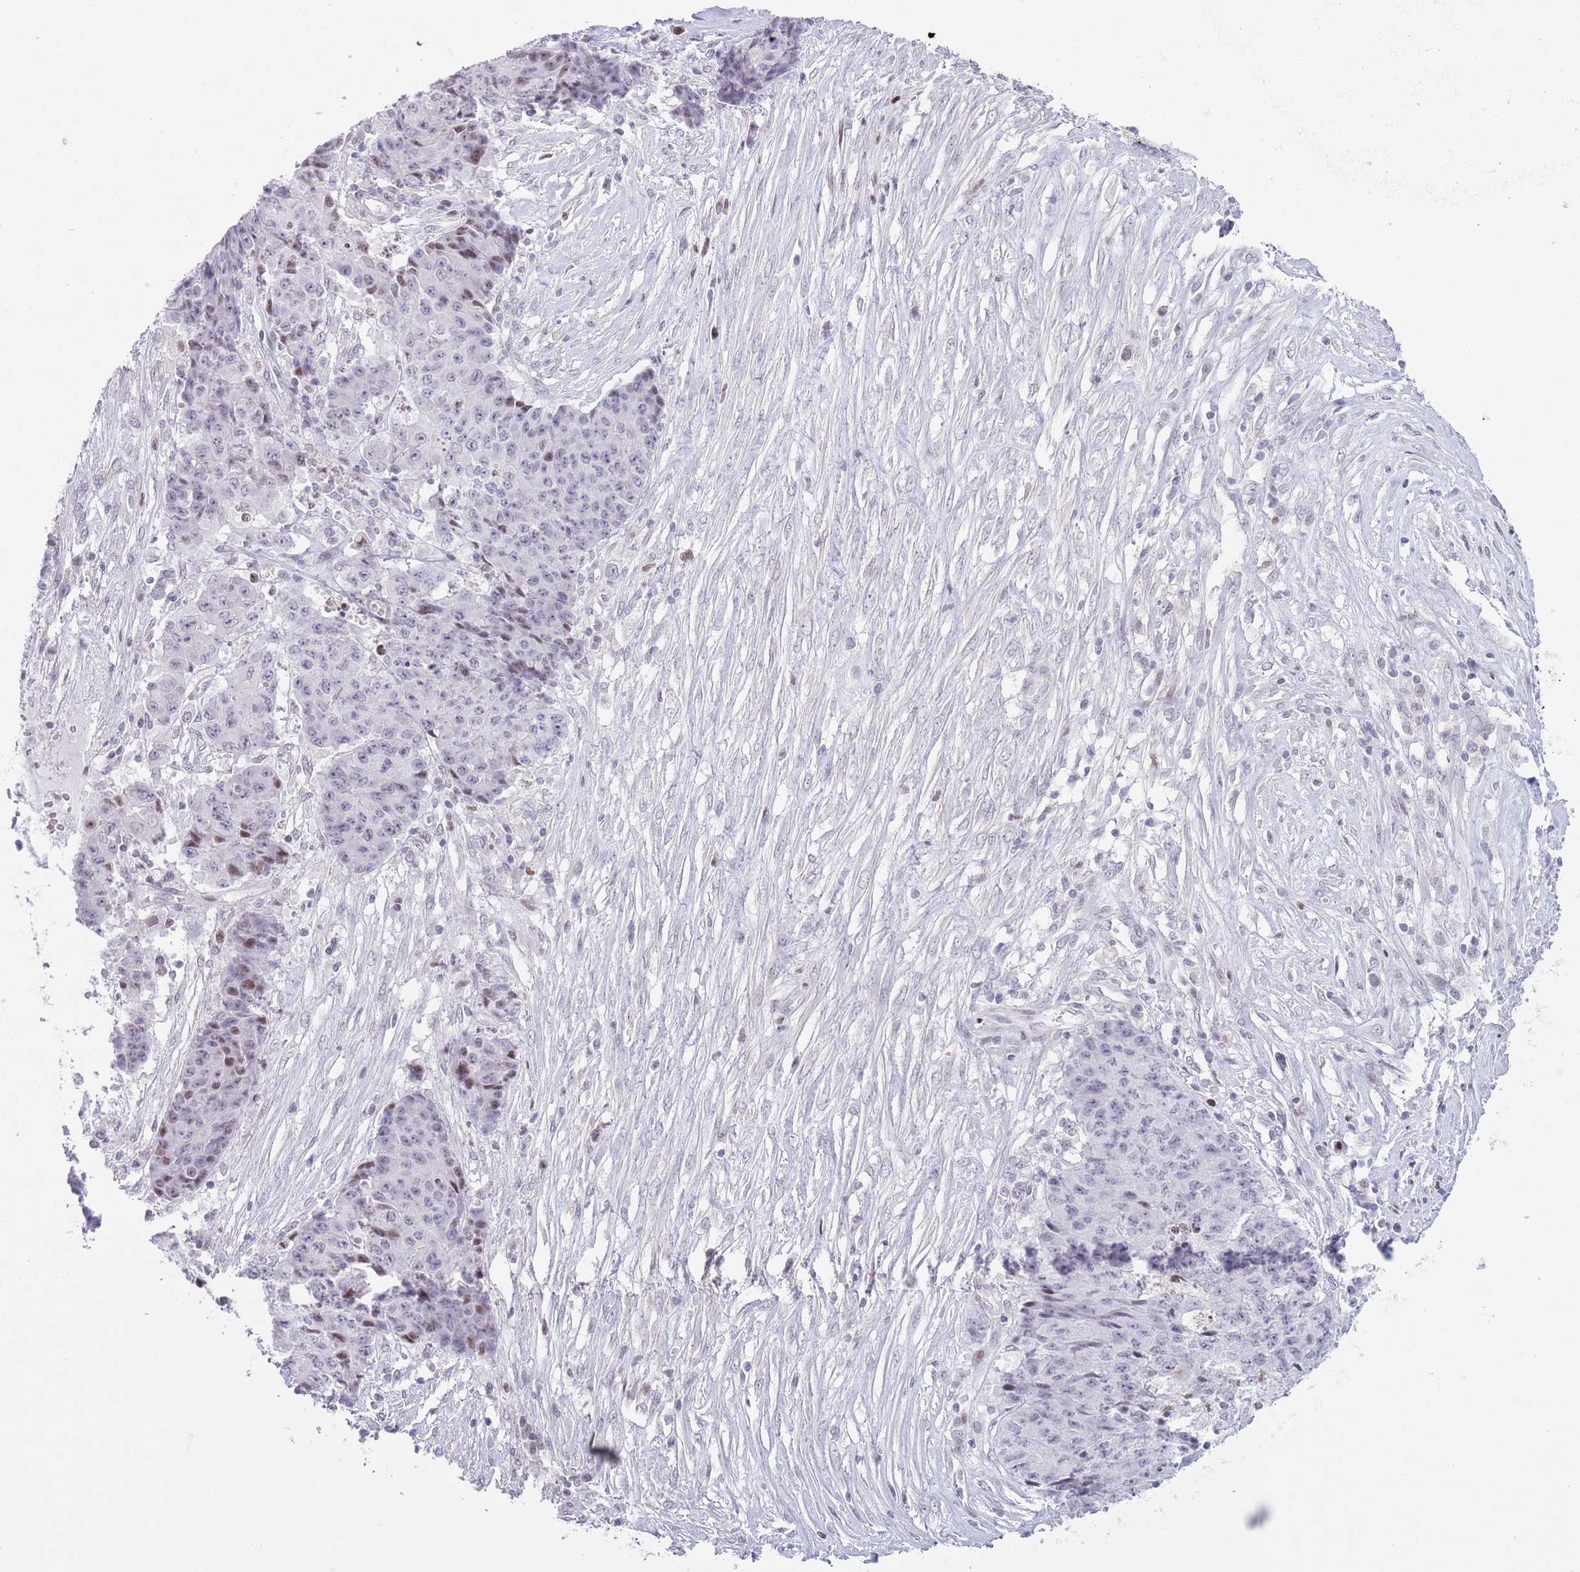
{"staining": {"intensity": "moderate", "quantity": "<25%", "location": "nuclear"}, "tissue": "ovarian cancer", "cell_type": "Tumor cells", "image_type": "cancer", "snomed": [{"axis": "morphology", "description": "Carcinoma, endometroid"}, {"axis": "topography", "description": "Ovary"}], "caption": "An immunohistochemistry (IHC) histopathology image of tumor tissue is shown. Protein staining in brown shows moderate nuclear positivity in ovarian endometroid carcinoma within tumor cells.", "gene": "MFSD10", "patient": {"sex": "female", "age": 42}}